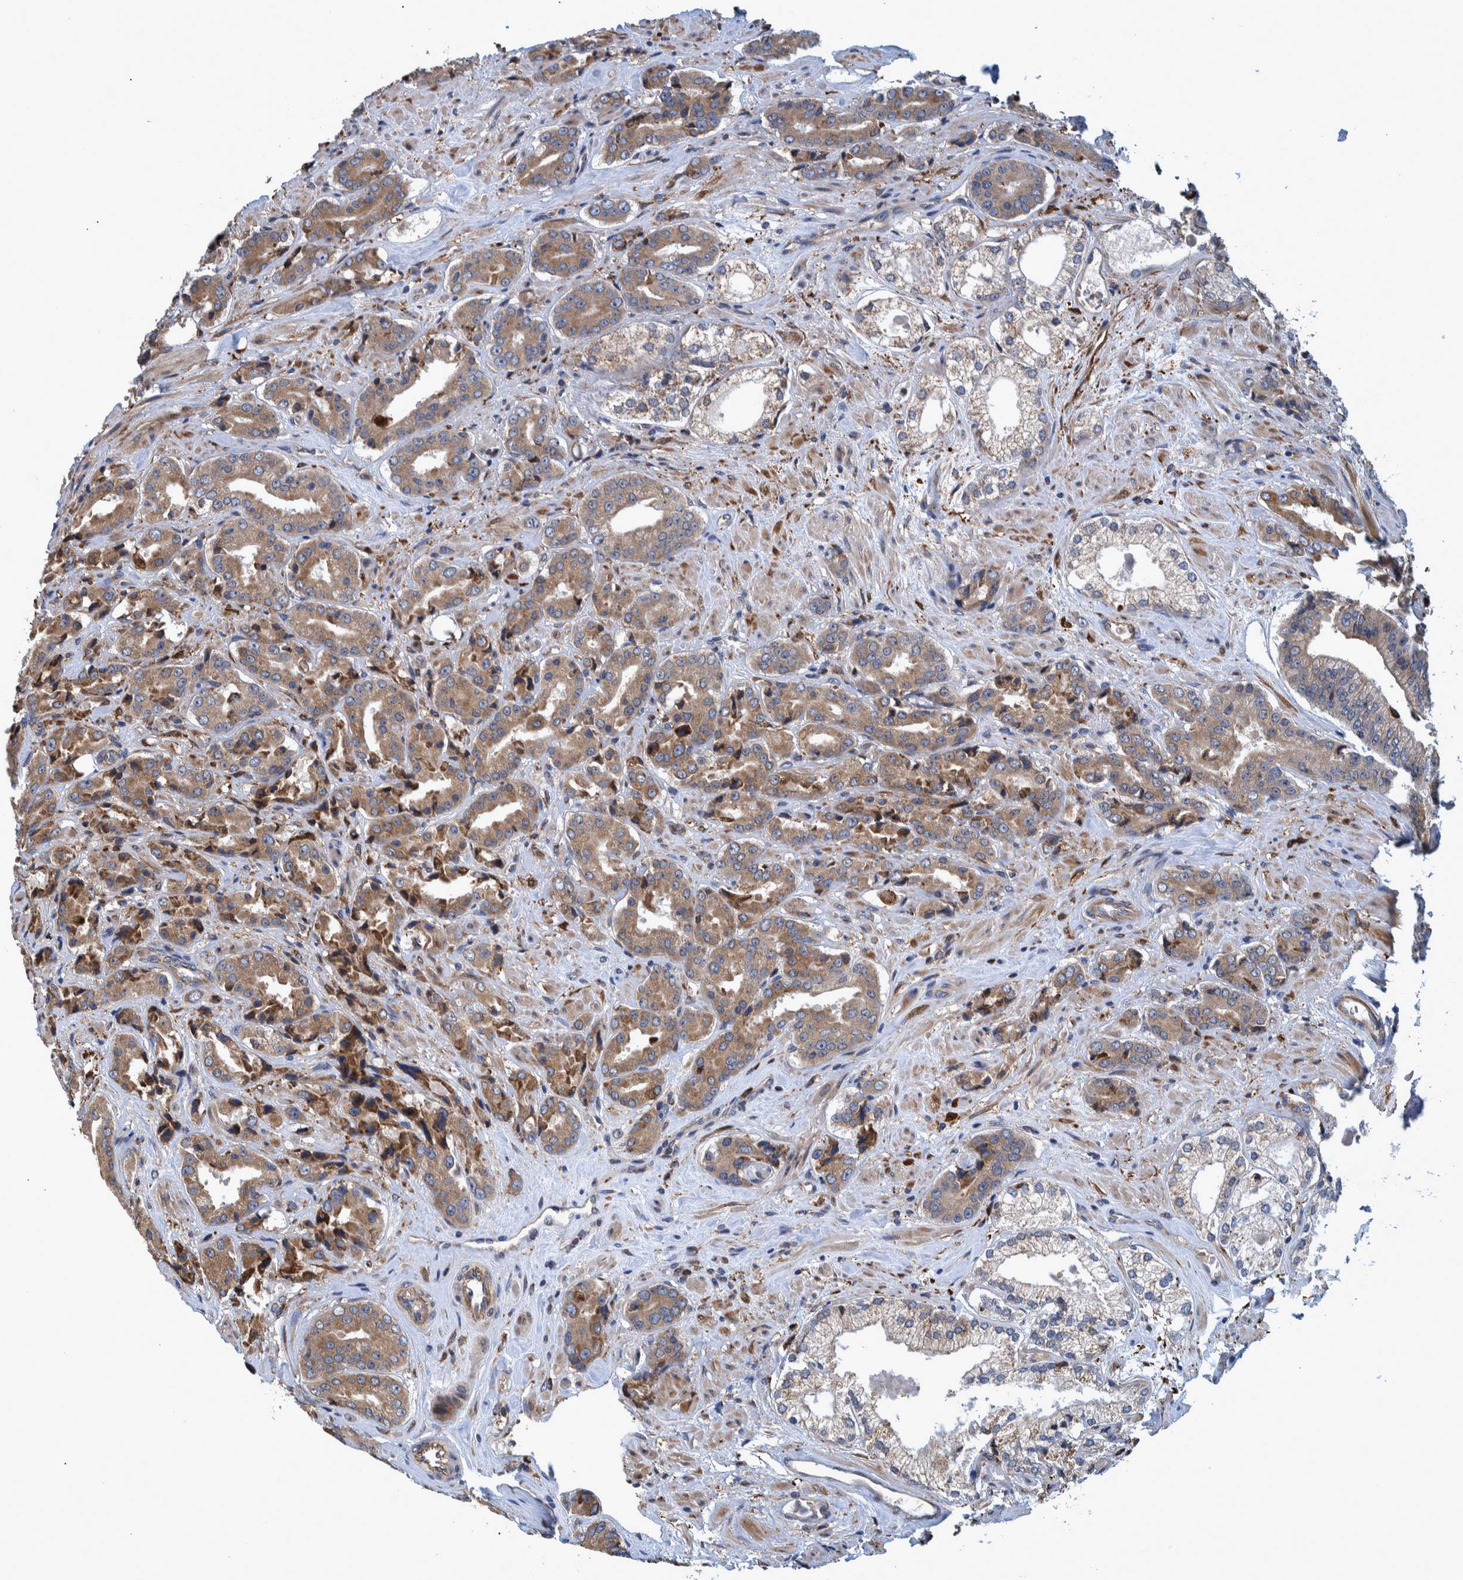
{"staining": {"intensity": "moderate", "quantity": ">75%", "location": "cytoplasmic/membranous"}, "tissue": "prostate cancer", "cell_type": "Tumor cells", "image_type": "cancer", "snomed": [{"axis": "morphology", "description": "Adenocarcinoma, High grade"}, {"axis": "topography", "description": "Prostate"}], "caption": "IHC micrograph of human prostate cancer stained for a protein (brown), which reveals medium levels of moderate cytoplasmic/membranous staining in about >75% of tumor cells.", "gene": "SPAG5", "patient": {"sex": "male", "age": 71}}